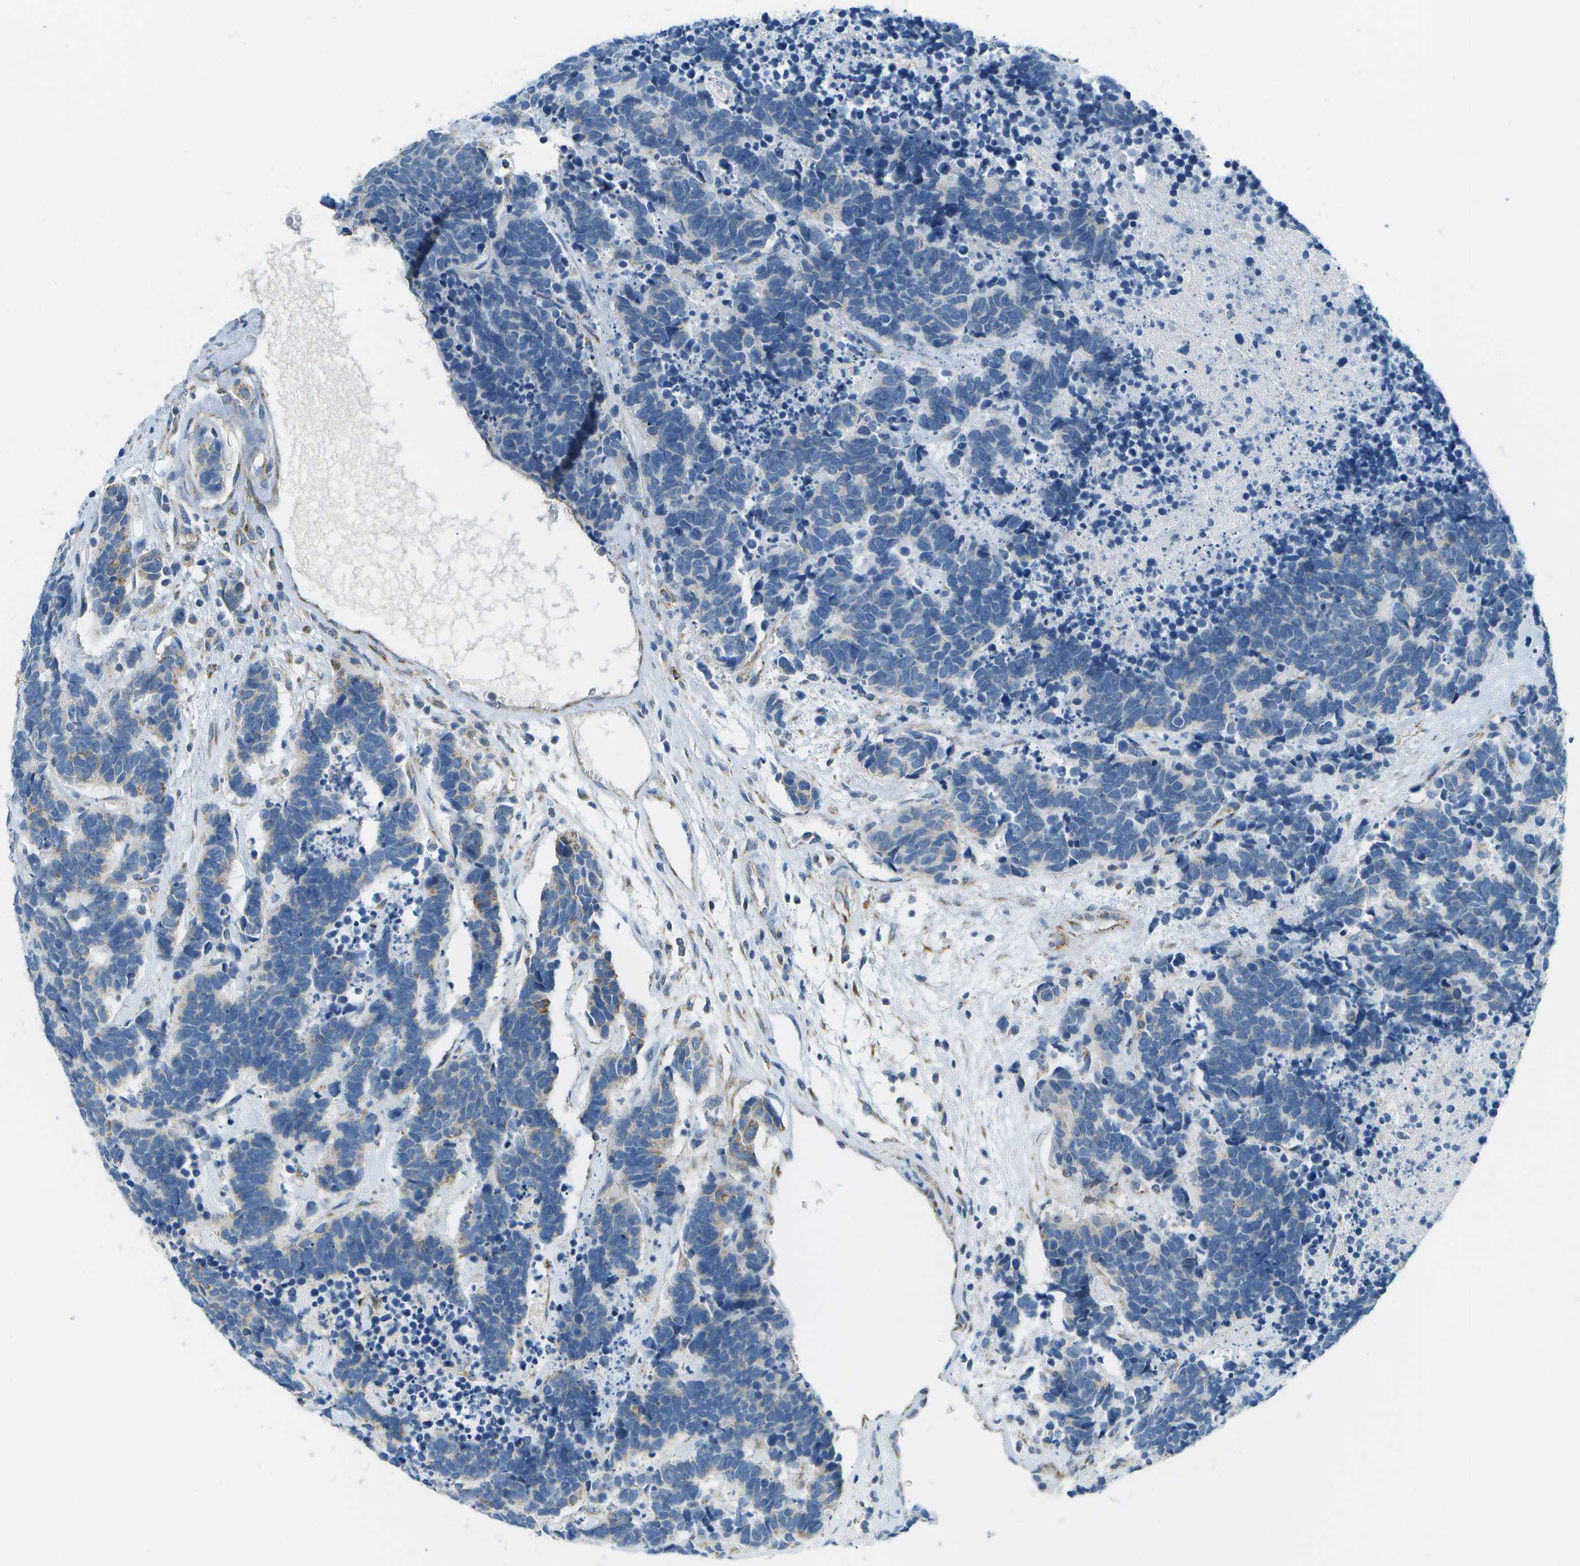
{"staining": {"intensity": "negative", "quantity": "none", "location": "none"}, "tissue": "carcinoid", "cell_type": "Tumor cells", "image_type": "cancer", "snomed": [{"axis": "morphology", "description": "Carcinoma, NOS"}, {"axis": "morphology", "description": "Carcinoid, malignant, NOS"}, {"axis": "topography", "description": "Urinary bladder"}], "caption": "Photomicrograph shows no protein positivity in tumor cells of carcinoma tissue. The staining is performed using DAB brown chromogen with nuclei counter-stained in using hematoxylin.", "gene": "PTGIS", "patient": {"sex": "male", "age": 57}}